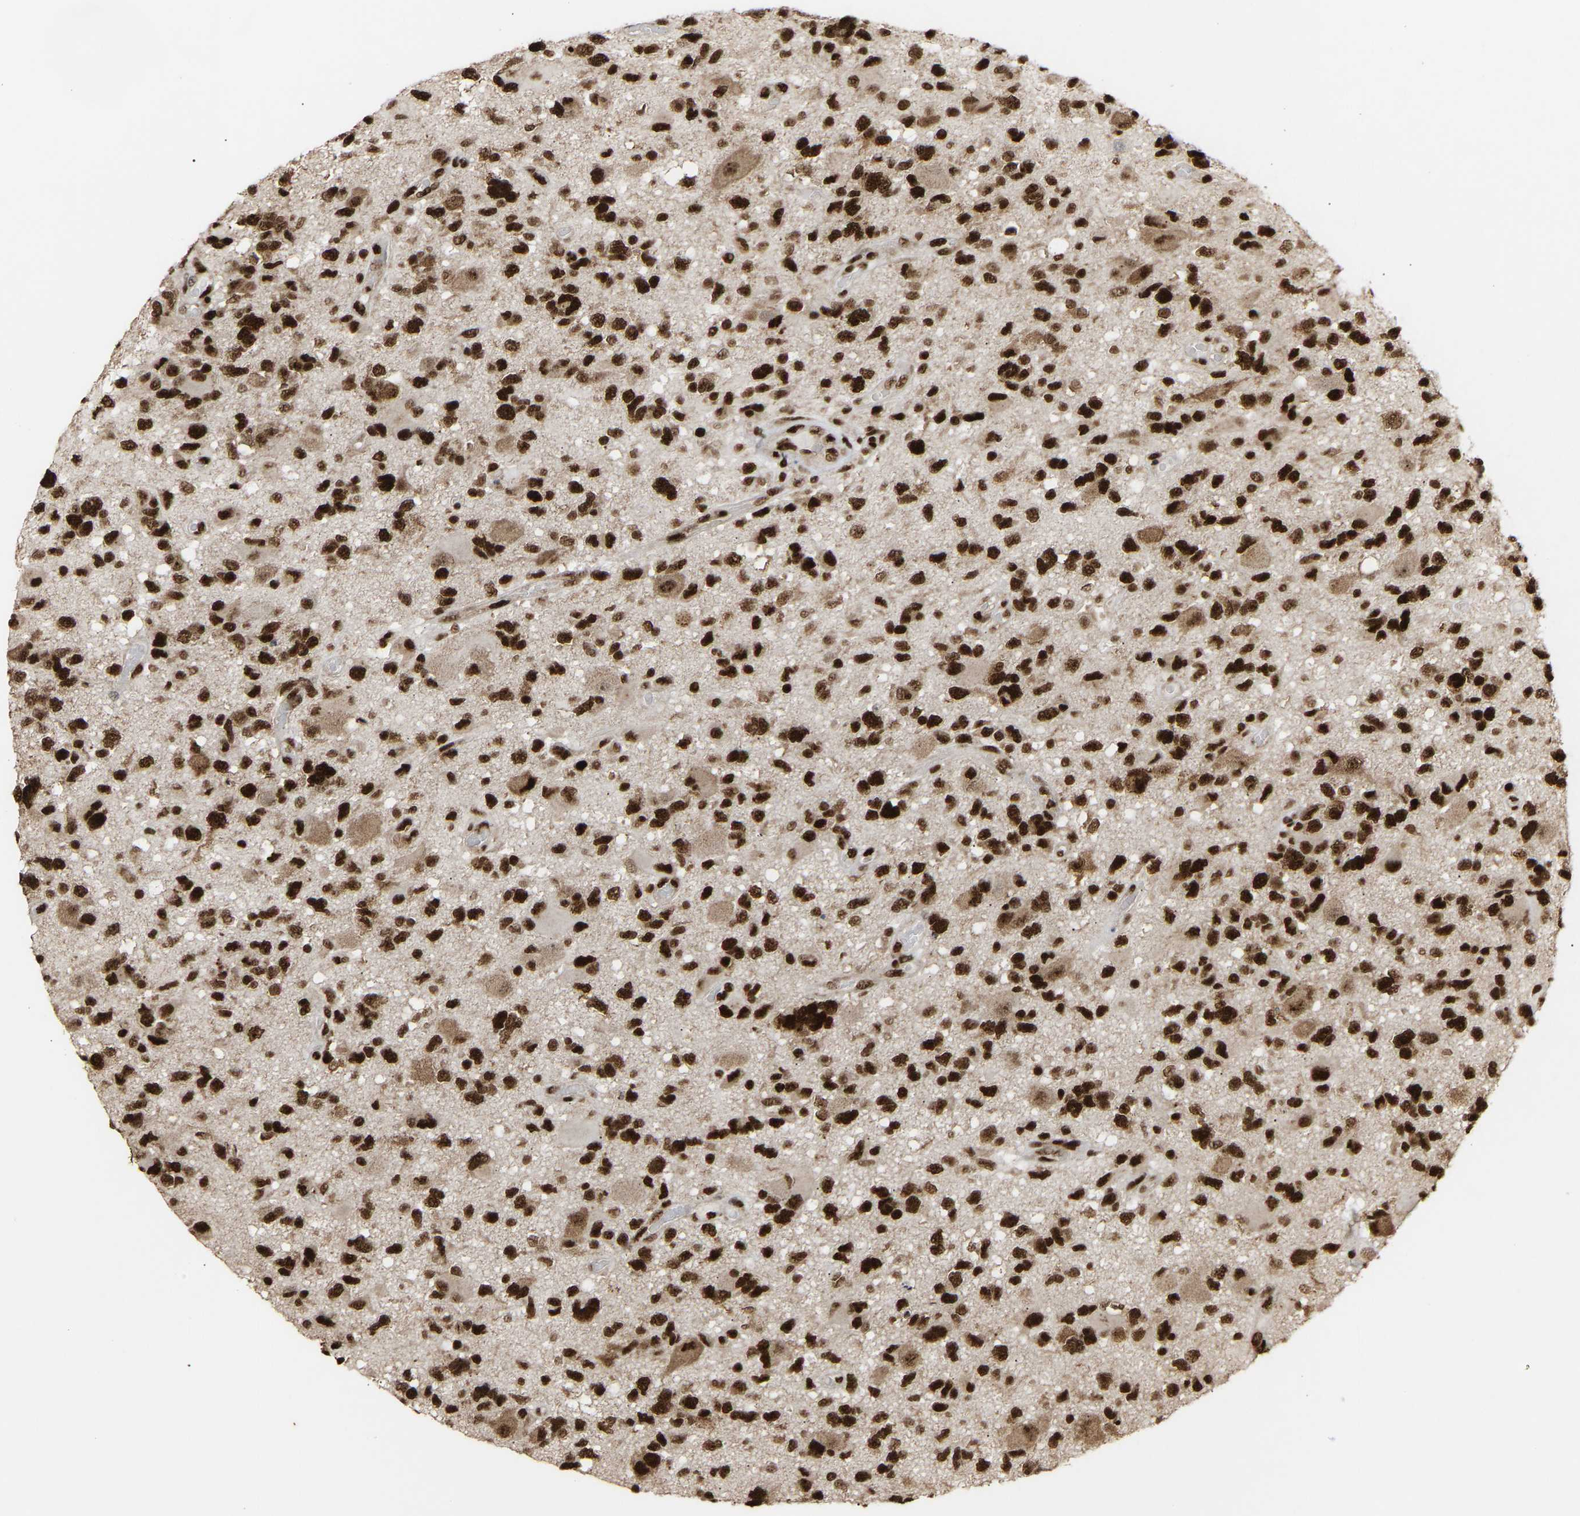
{"staining": {"intensity": "strong", "quantity": ">75%", "location": "nuclear"}, "tissue": "glioma", "cell_type": "Tumor cells", "image_type": "cancer", "snomed": [{"axis": "morphology", "description": "Glioma, malignant, High grade"}, {"axis": "topography", "description": "Brain"}], "caption": "Immunohistochemistry (IHC) of glioma exhibits high levels of strong nuclear staining in approximately >75% of tumor cells.", "gene": "ALYREF", "patient": {"sex": "male", "age": 33}}